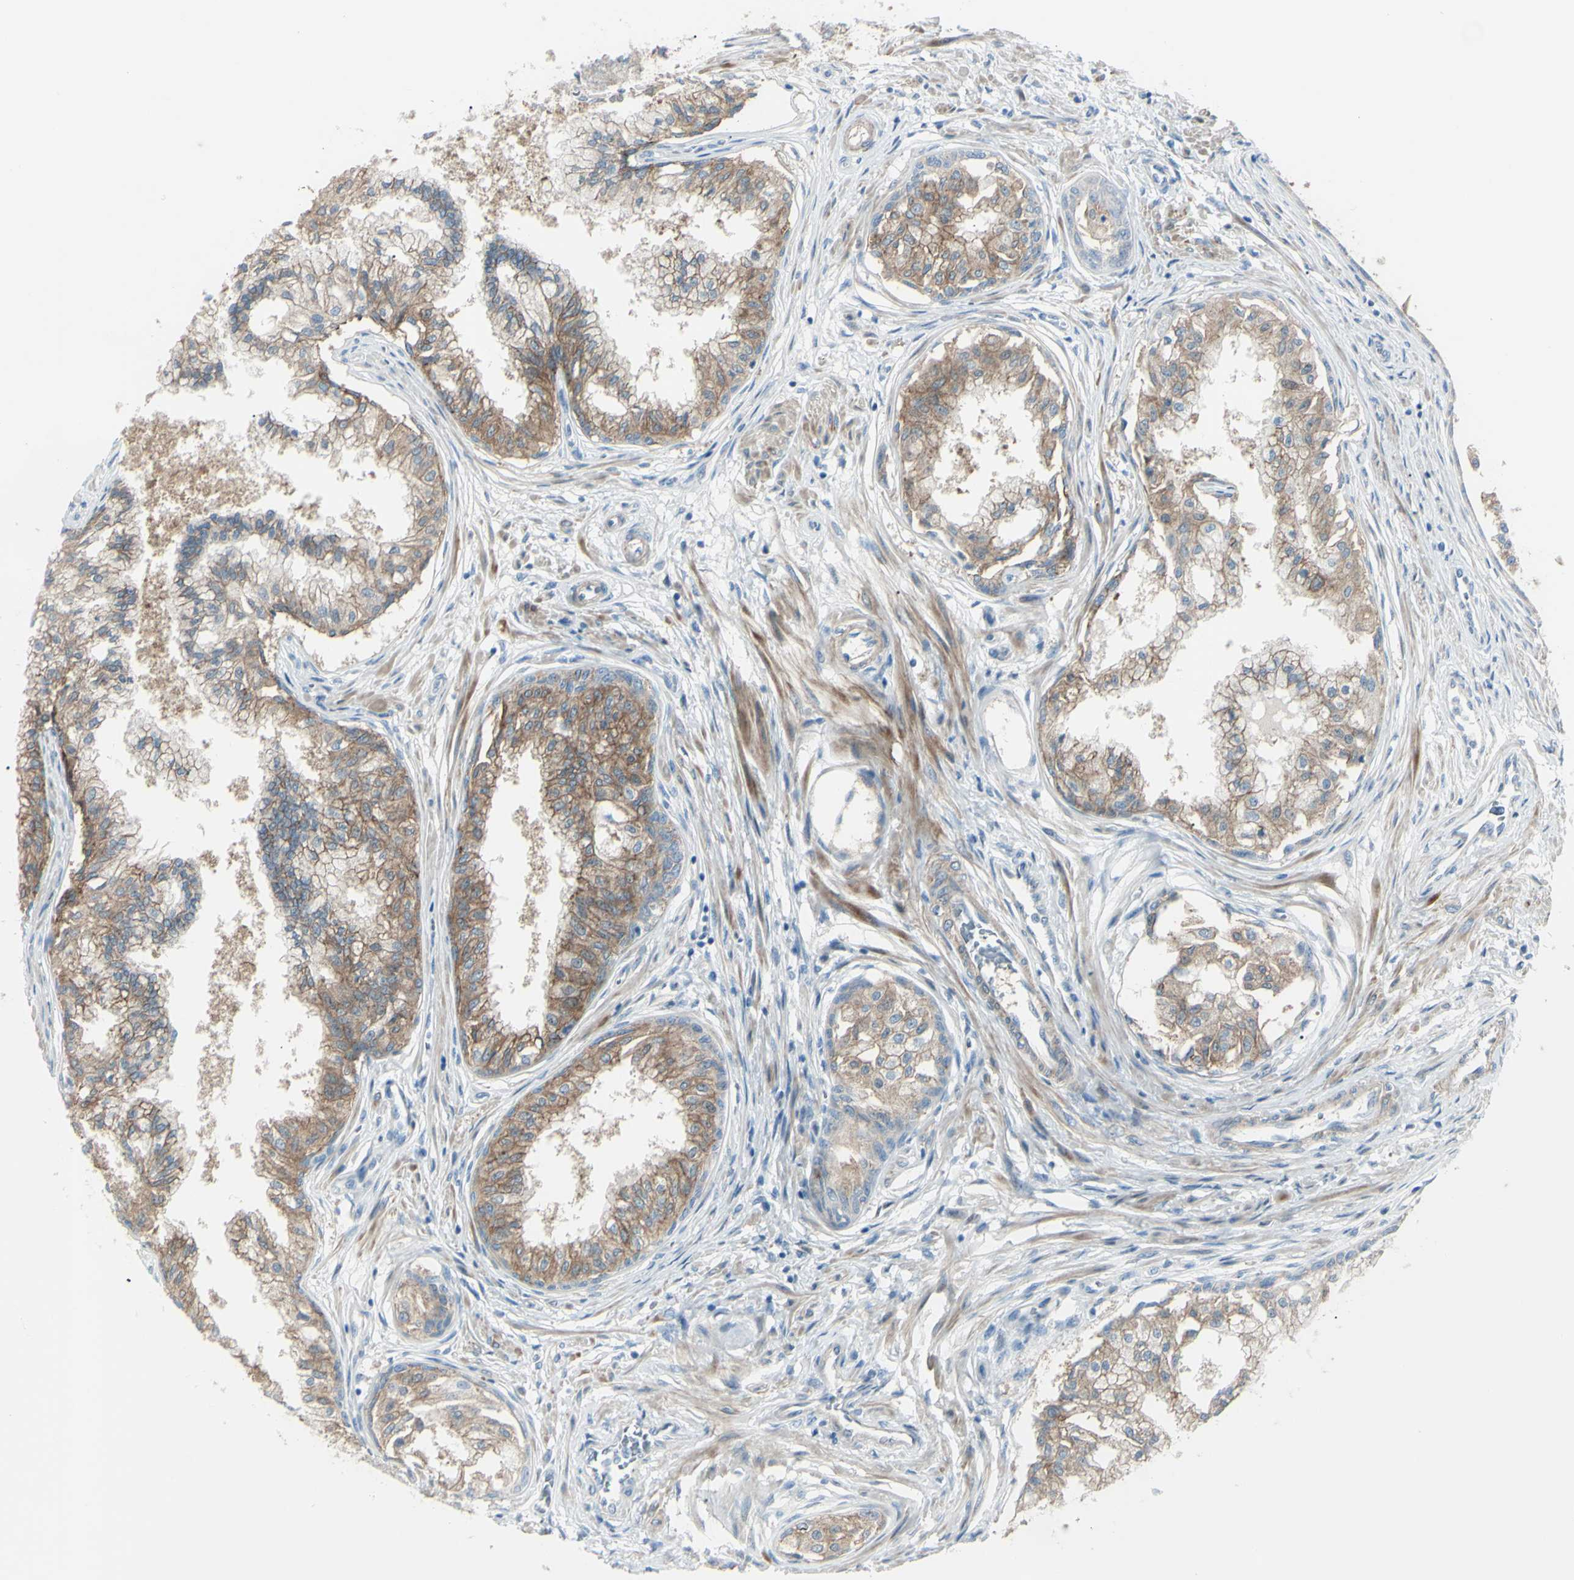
{"staining": {"intensity": "moderate", "quantity": ">75%", "location": "cytoplasmic/membranous"}, "tissue": "prostate", "cell_type": "Glandular cells", "image_type": "normal", "snomed": [{"axis": "morphology", "description": "Normal tissue, NOS"}, {"axis": "topography", "description": "Prostate"}, {"axis": "topography", "description": "Seminal veicle"}], "caption": "High-power microscopy captured an immunohistochemistry image of unremarkable prostate, revealing moderate cytoplasmic/membranous positivity in approximately >75% of glandular cells.", "gene": "LRRK1", "patient": {"sex": "male", "age": 60}}